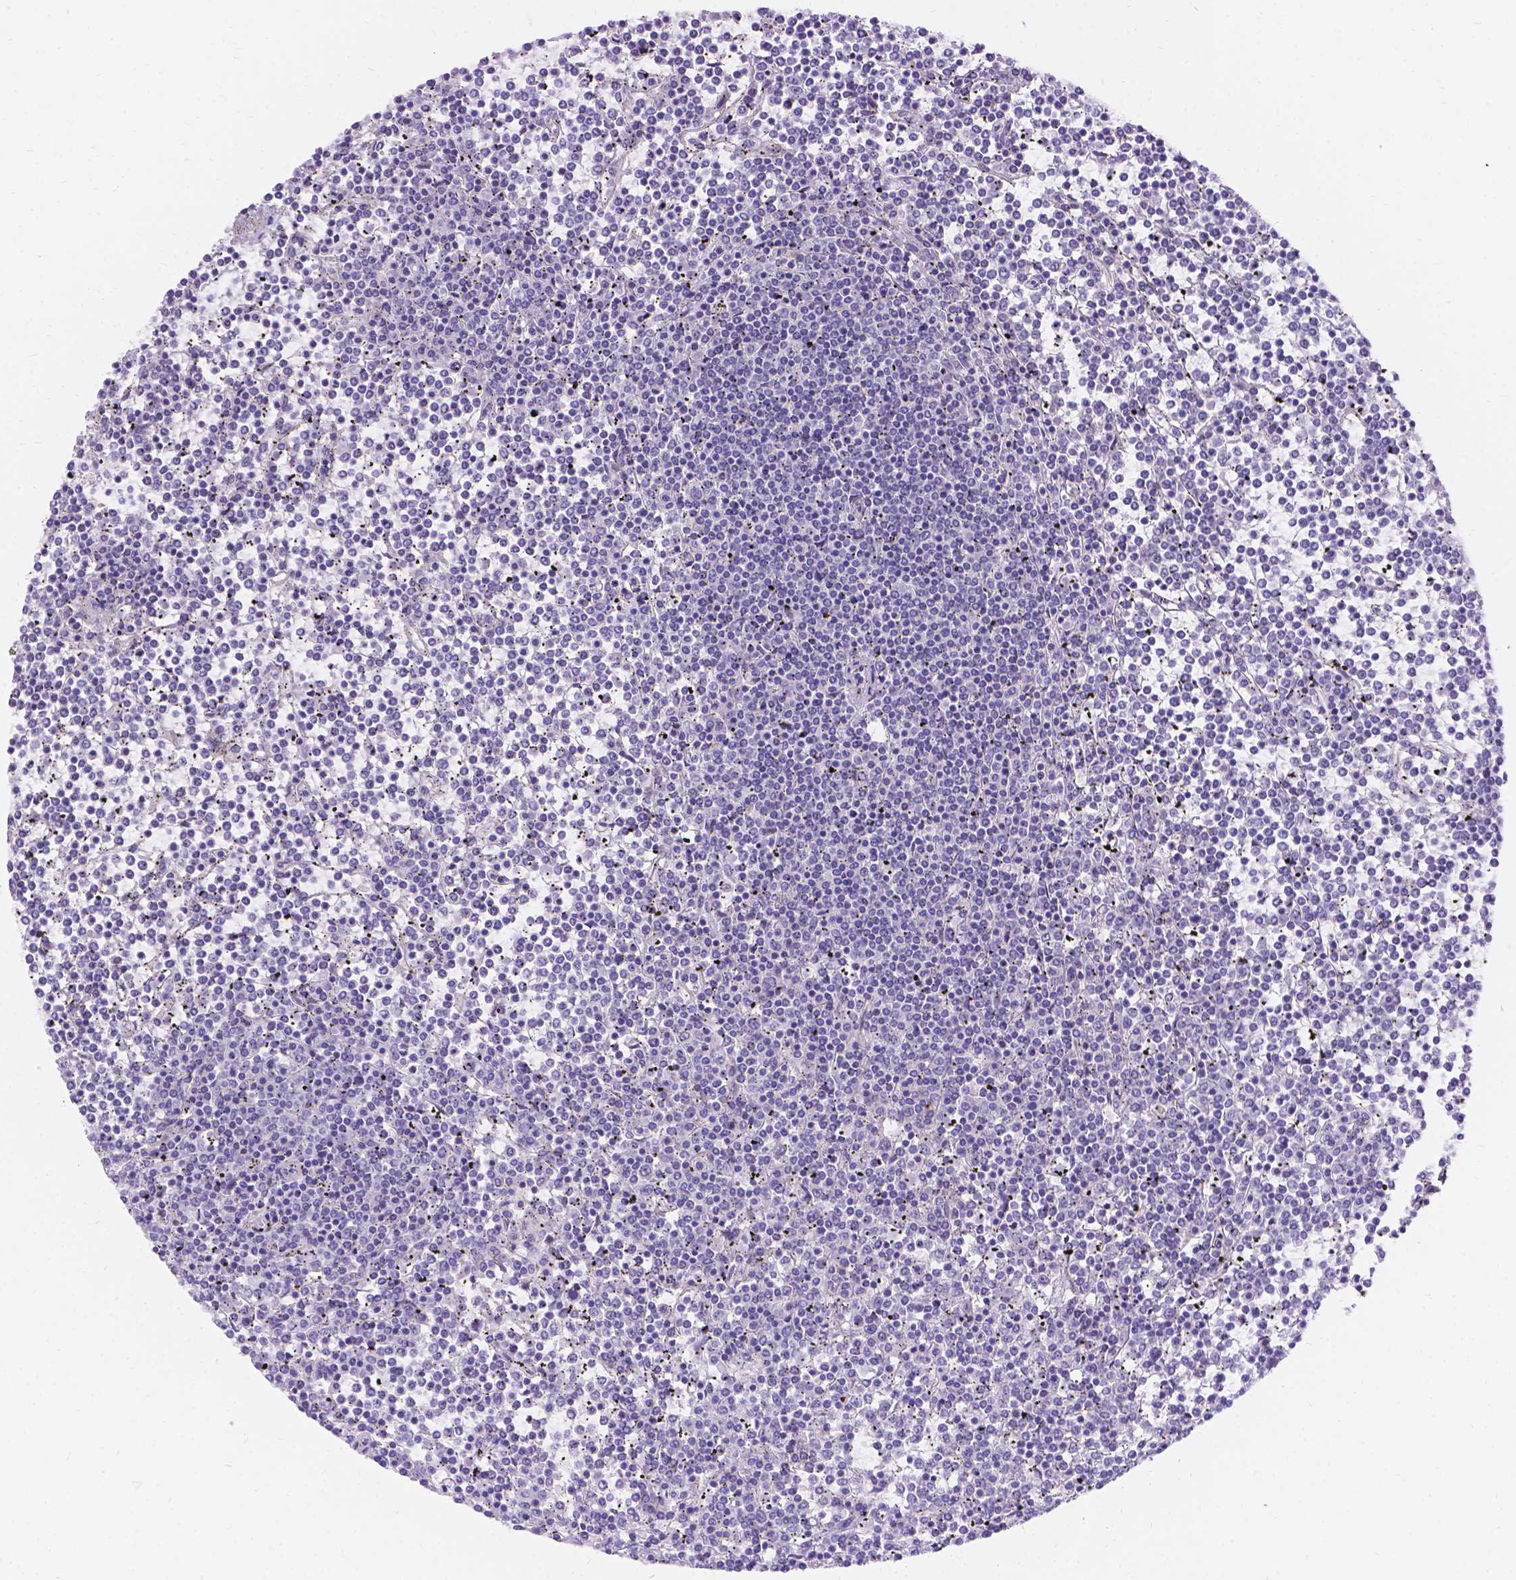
{"staining": {"intensity": "negative", "quantity": "none", "location": "none"}, "tissue": "lymphoma", "cell_type": "Tumor cells", "image_type": "cancer", "snomed": [{"axis": "morphology", "description": "Malignant lymphoma, non-Hodgkin's type, Low grade"}, {"axis": "topography", "description": "Spleen"}], "caption": "Tumor cells show no significant protein positivity in low-grade malignant lymphoma, non-Hodgkin's type. (DAB (3,3'-diaminobenzidine) immunohistochemistry (IHC), high magnification).", "gene": "PALS1", "patient": {"sex": "female", "age": 19}}